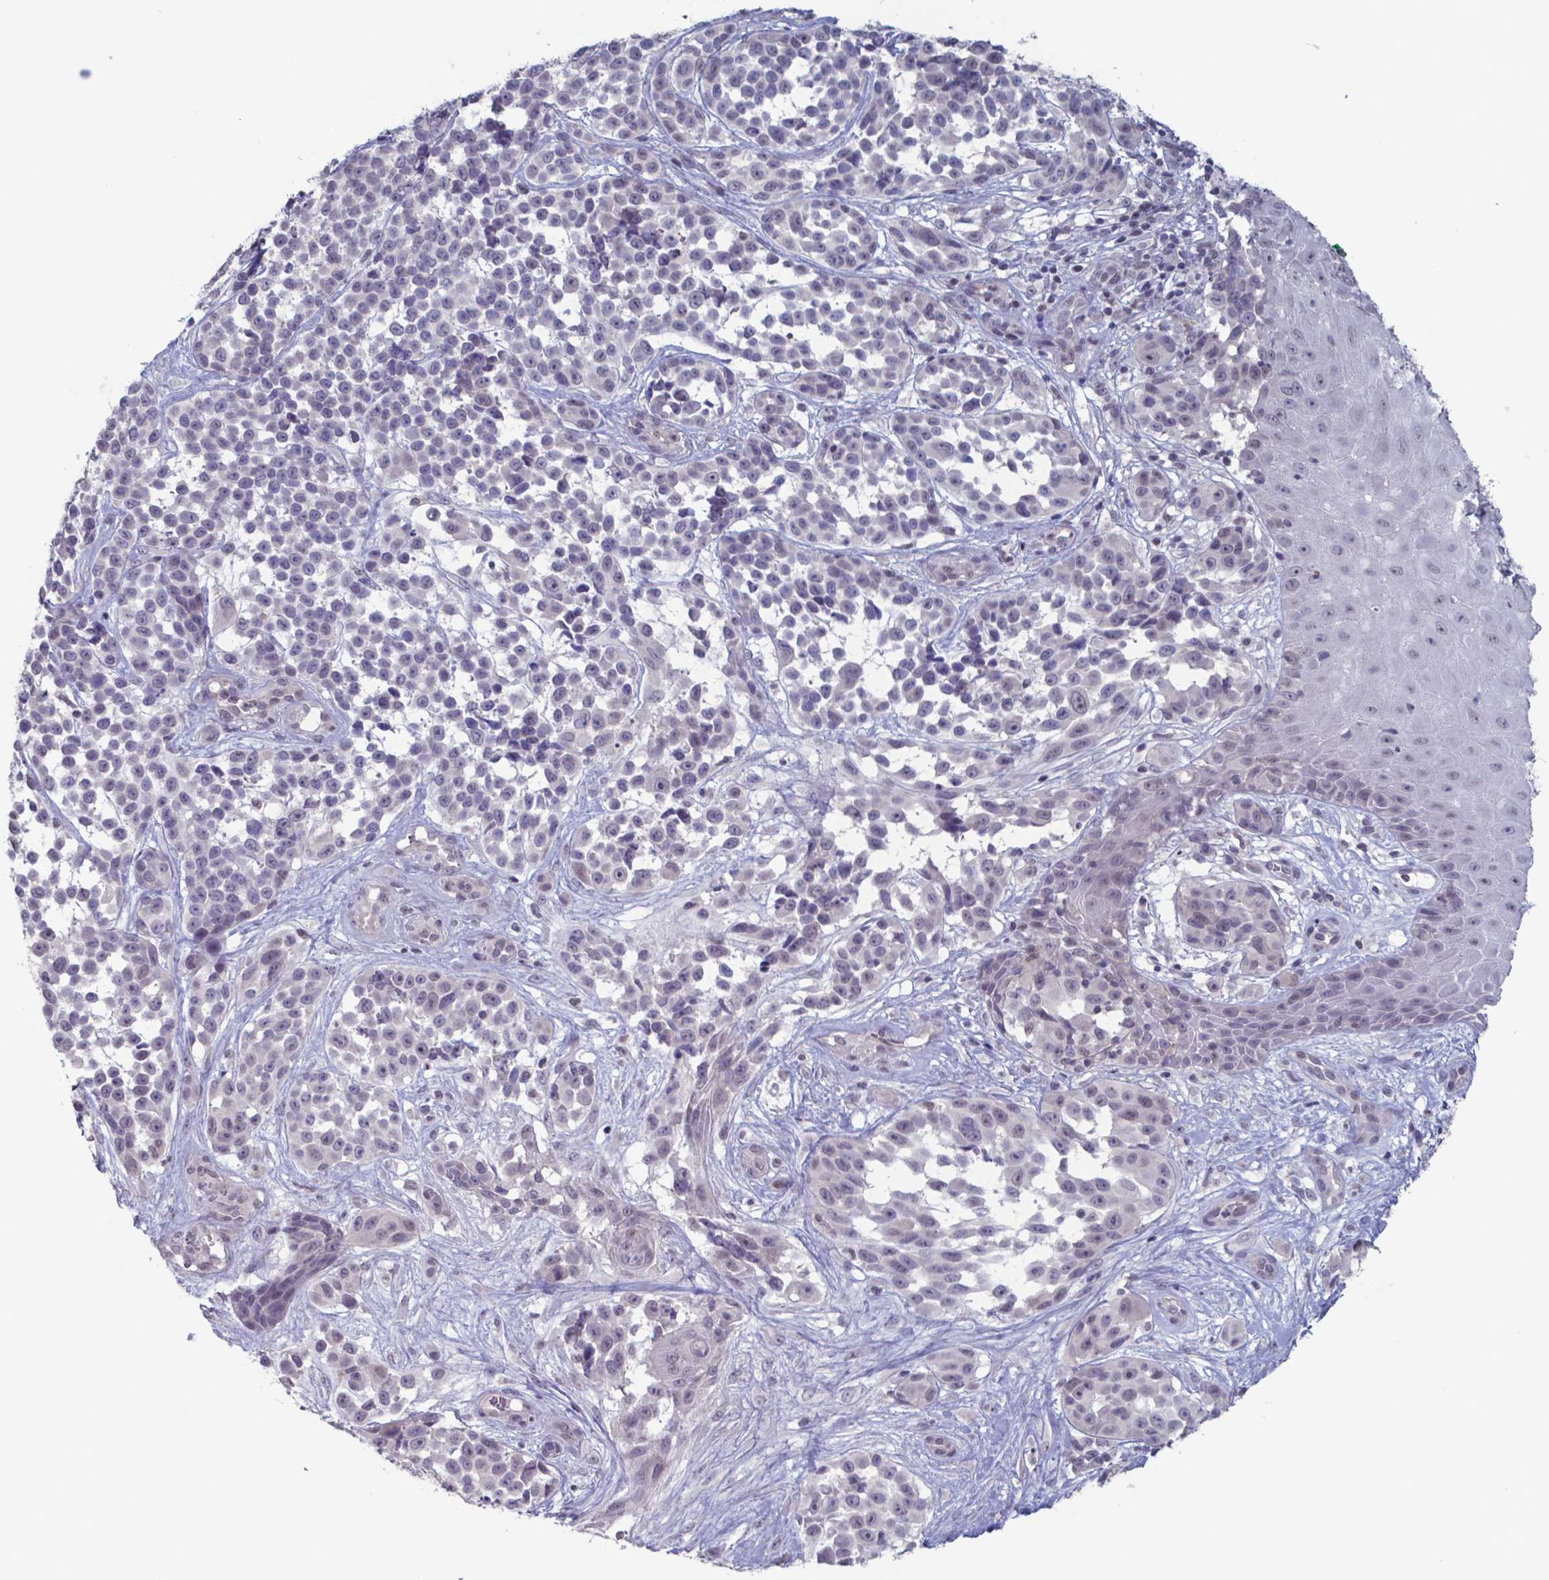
{"staining": {"intensity": "negative", "quantity": "none", "location": "none"}, "tissue": "melanoma", "cell_type": "Tumor cells", "image_type": "cancer", "snomed": [{"axis": "morphology", "description": "Malignant melanoma, NOS"}, {"axis": "topography", "description": "Skin"}], "caption": "High power microscopy micrograph of an immunohistochemistry (IHC) image of malignant melanoma, revealing no significant positivity in tumor cells. (Stains: DAB immunohistochemistry with hematoxylin counter stain, Microscopy: brightfield microscopy at high magnification).", "gene": "TDP2", "patient": {"sex": "female", "age": 88}}